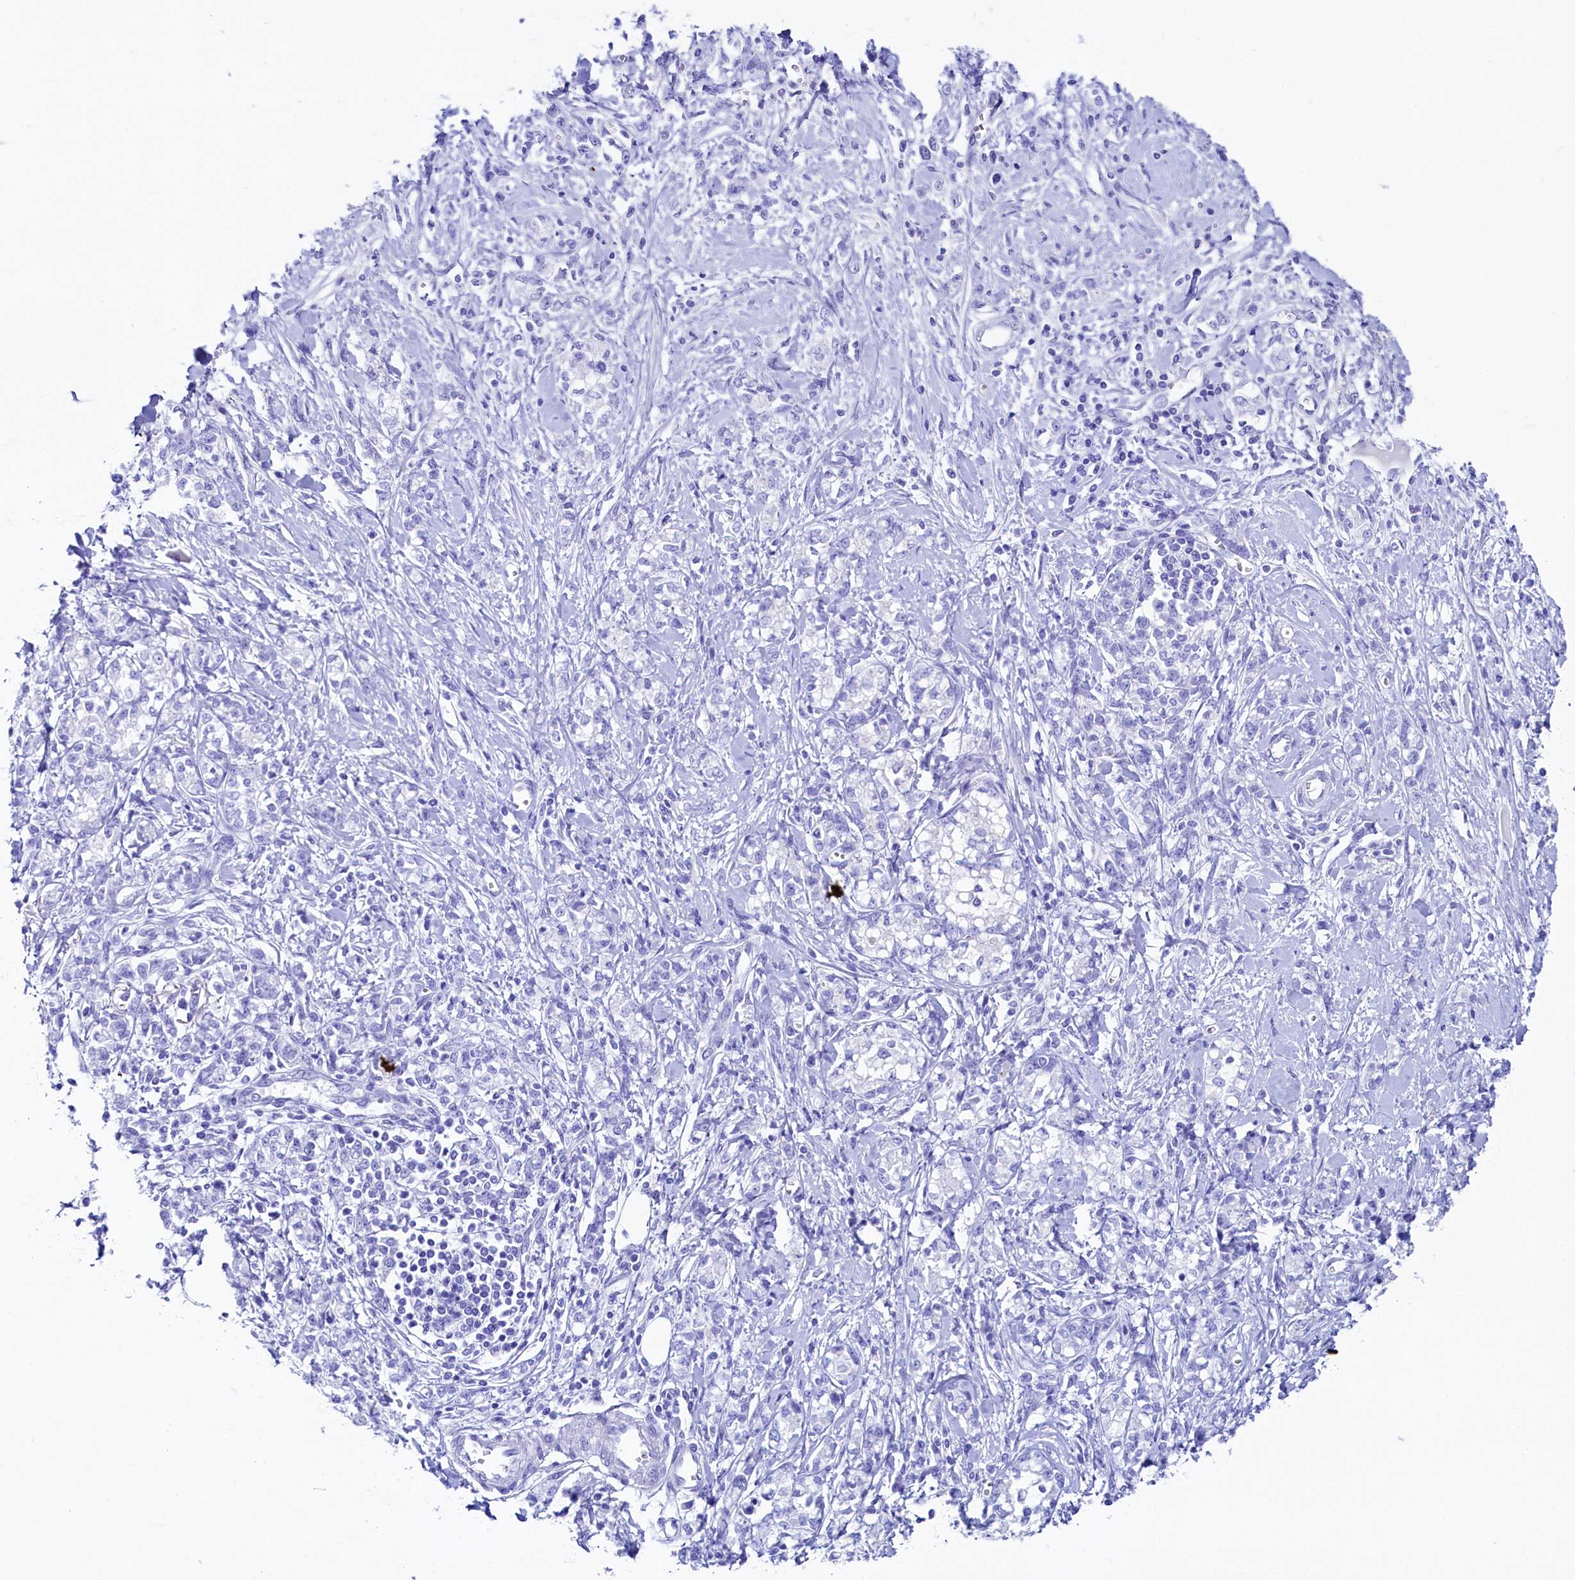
{"staining": {"intensity": "negative", "quantity": "none", "location": "none"}, "tissue": "stomach cancer", "cell_type": "Tumor cells", "image_type": "cancer", "snomed": [{"axis": "morphology", "description": "Adenocarcinoma, NOS"}, {"axis": "topography", "description": "Stomach"}], "caption": "High magnification brightfield microscopy of stomach cancer (adenocarcinoma) stained with DAB (3,3'-diaminobenzidine) (brown) and counterstained with hematoxylin (blue): tumor cells show no significant expression.", "gene": "FLYWCH2", "patient": {"sex": "female", "age": 76}}